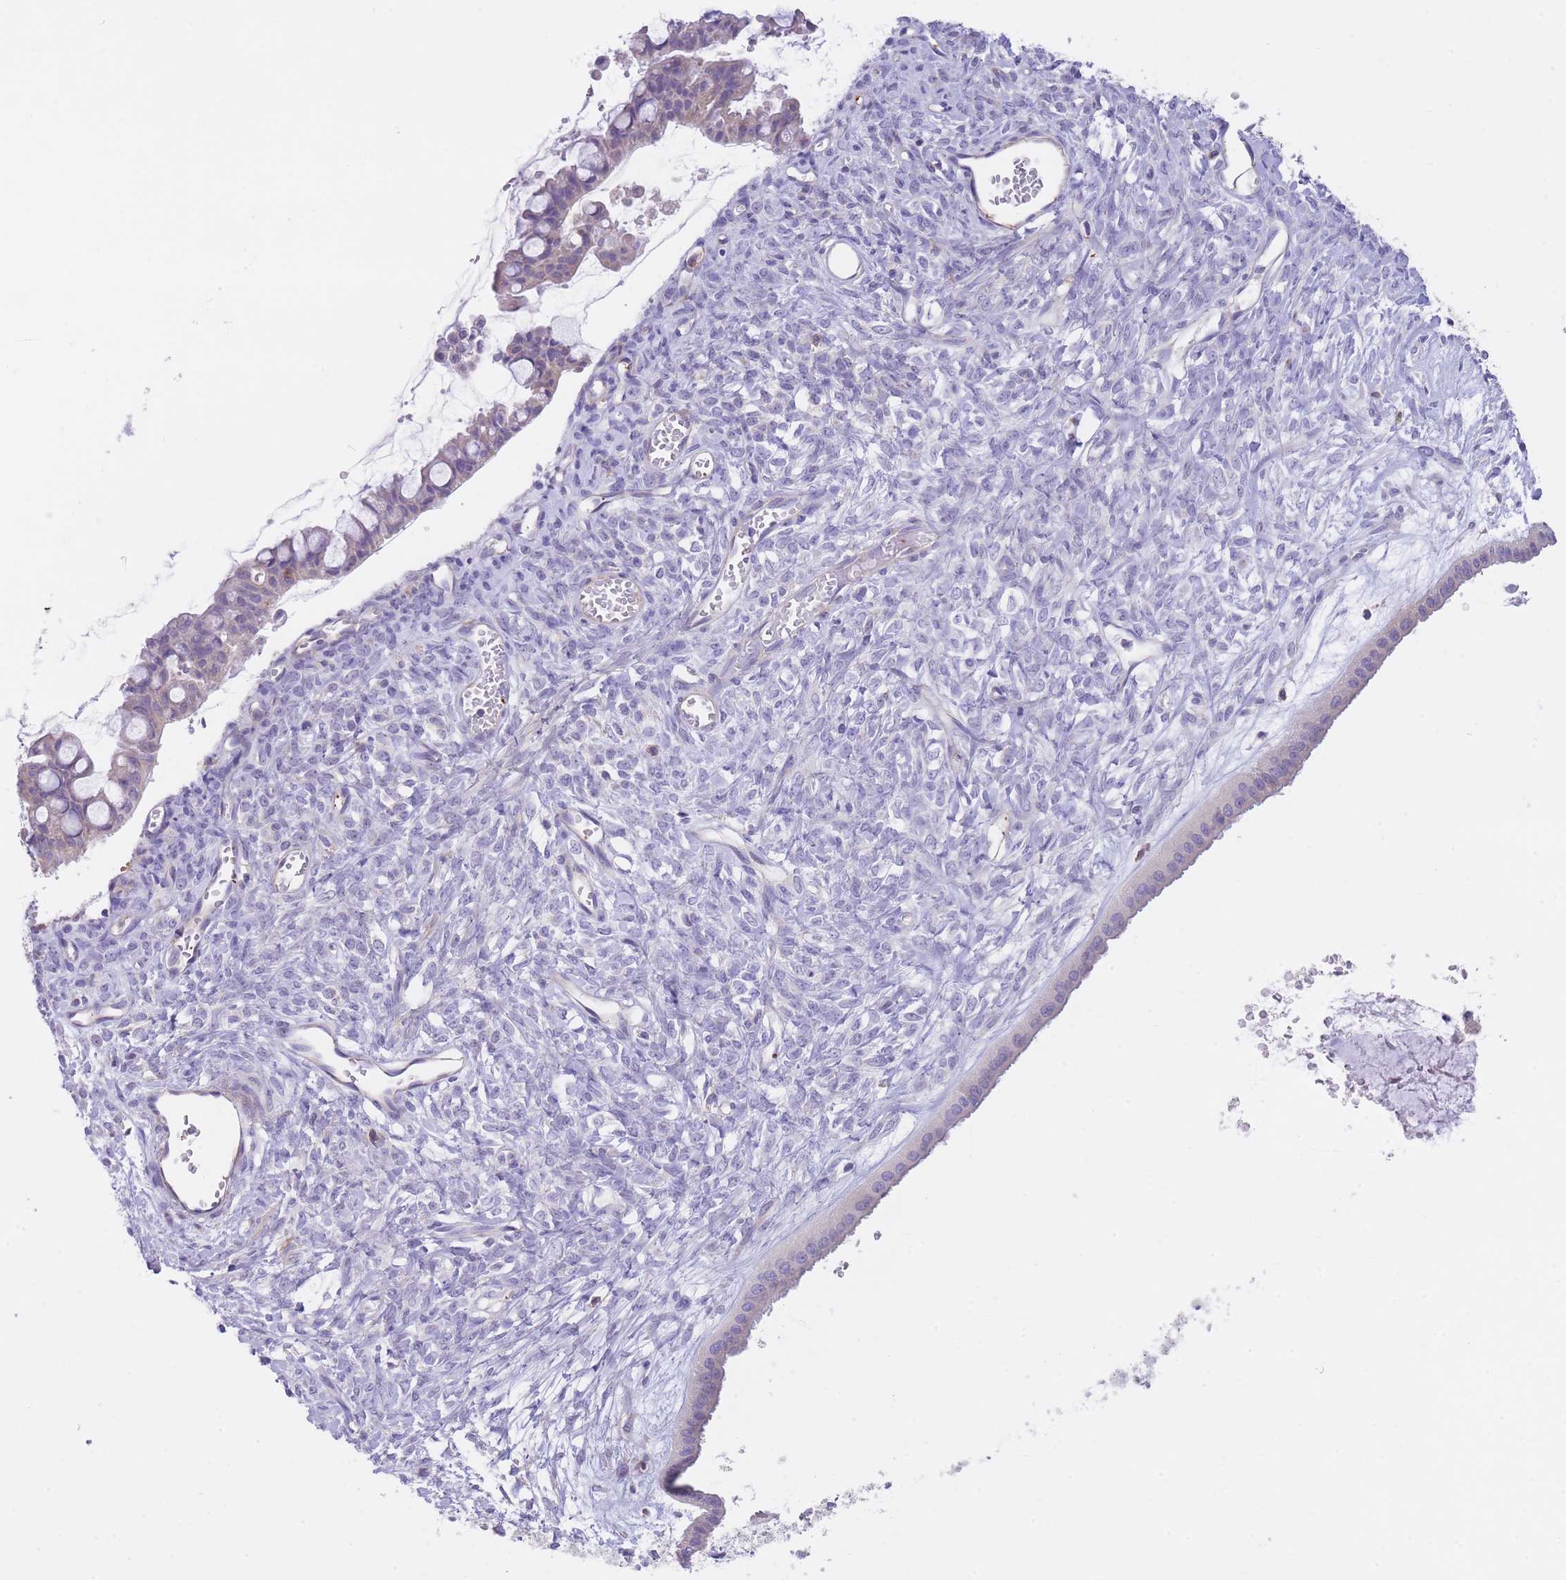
{"staining": {"intensity": "negative", "quantity": "none", "location": "none"}, "tissue": "ovarian cancer", "cell_type": "Tumor cells", "image_type": "cancer", "snomed": [{"axis": "morphology", "description": "Cystadenocarcinoma, mucinous, NOS"}, {"axis": "topography", "description": "Ovary"}], "caption": "Mucinous cystadenocarcinoma (ovarian) stained for a protein using IHC demonstrates no positivity tumor cells.", "gene": "LDB3", "patient": {"sex": "female", "age": 73}}